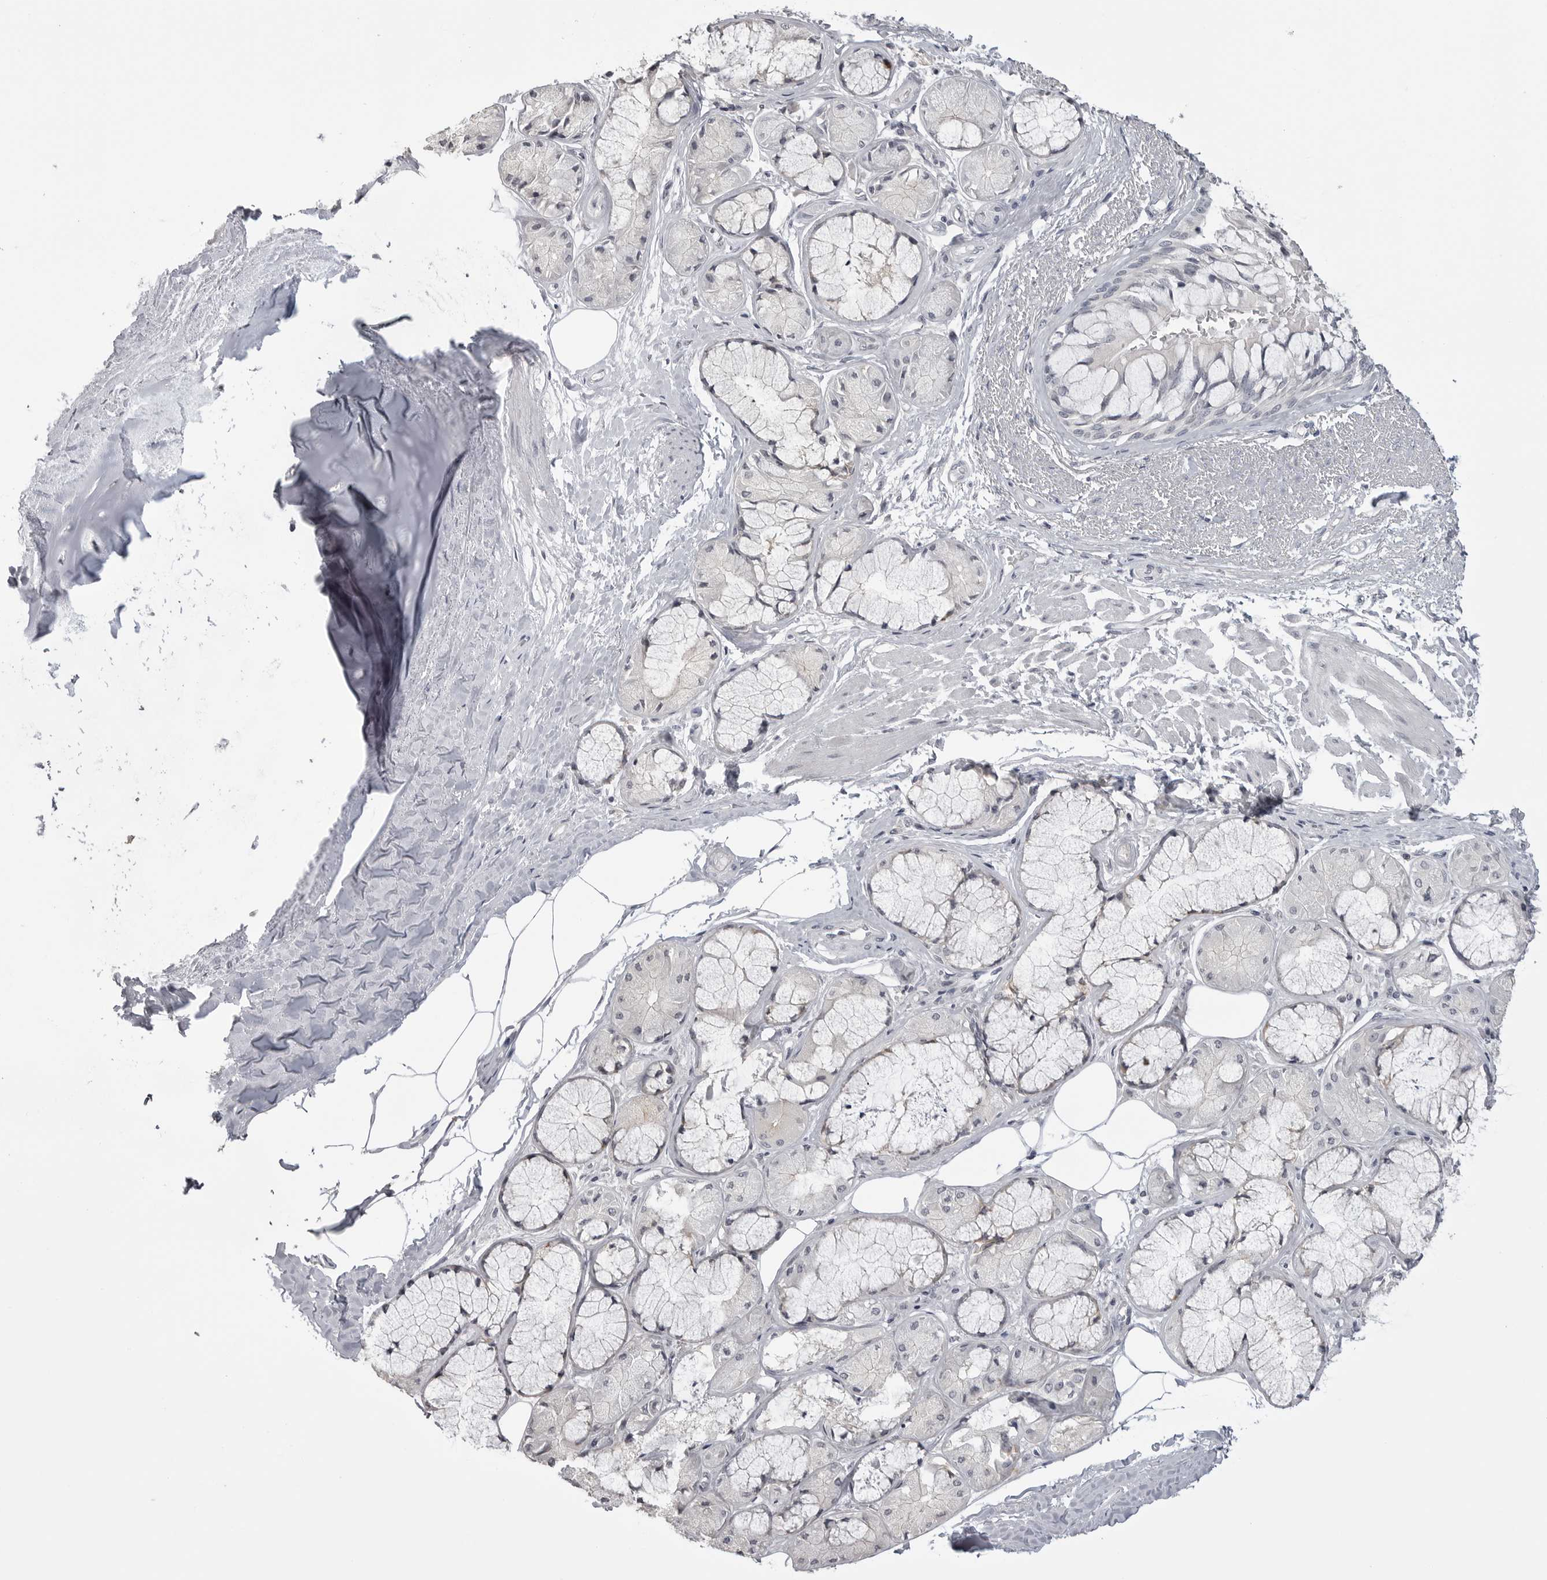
{"staining": {"intensity": "negative", "quantity": "none", "location": "none"}, "tissue": "bronchus", "cell_type": "Respiratory epithelial cells", "image_type": "normal", "snomed": [{"axis": "morphology", "description": "Normal tissue, NOS"}, {"axis": "topography", "description": "Bronchus"}], "caption": "Bronchus stained for a protein using IHC reveals no expression respiratory epithelial cells.", "gene": "GPN2", "patient": {"sex": "male", "age": 66}}